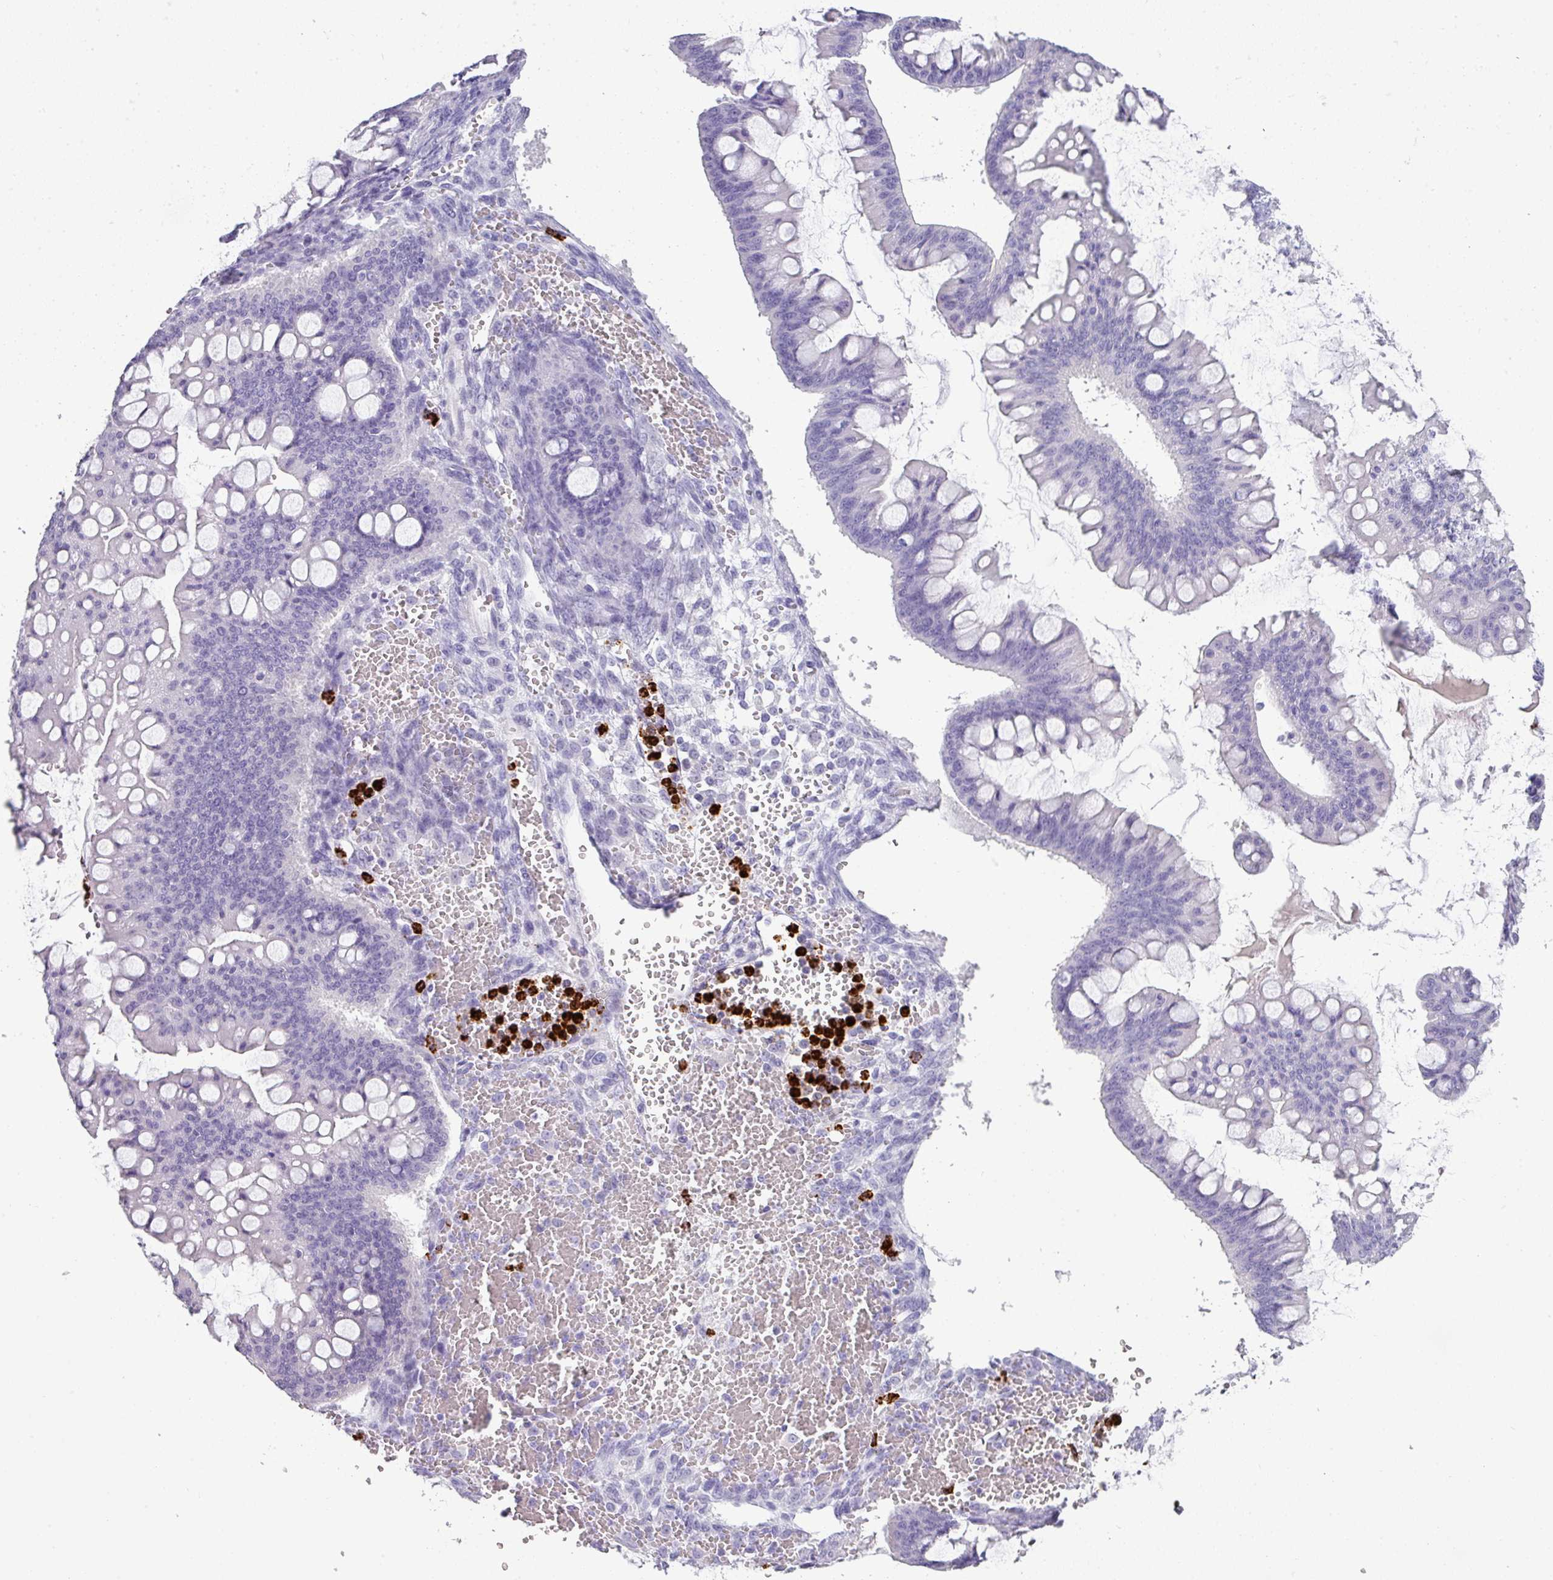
{"staining": {"intensity": "negative", "quantity": "none", "location": "none"}, "tissue": "ovarian cancer", "cell_type": "Tumor cells", "image_type": "cancer", "snomed": [{"axis": "morphology", "description": "Cystadenocarcinoma, mucinous, NOS"}, {"axis": "topography", "description": "Ovary"}], "caption": "The image shows no significant expression in tumor cells of mucinous cystadenocarcinoma (ovarian).", "gene": "CTSG", "patient": {"sex": "female", "age": 73}}